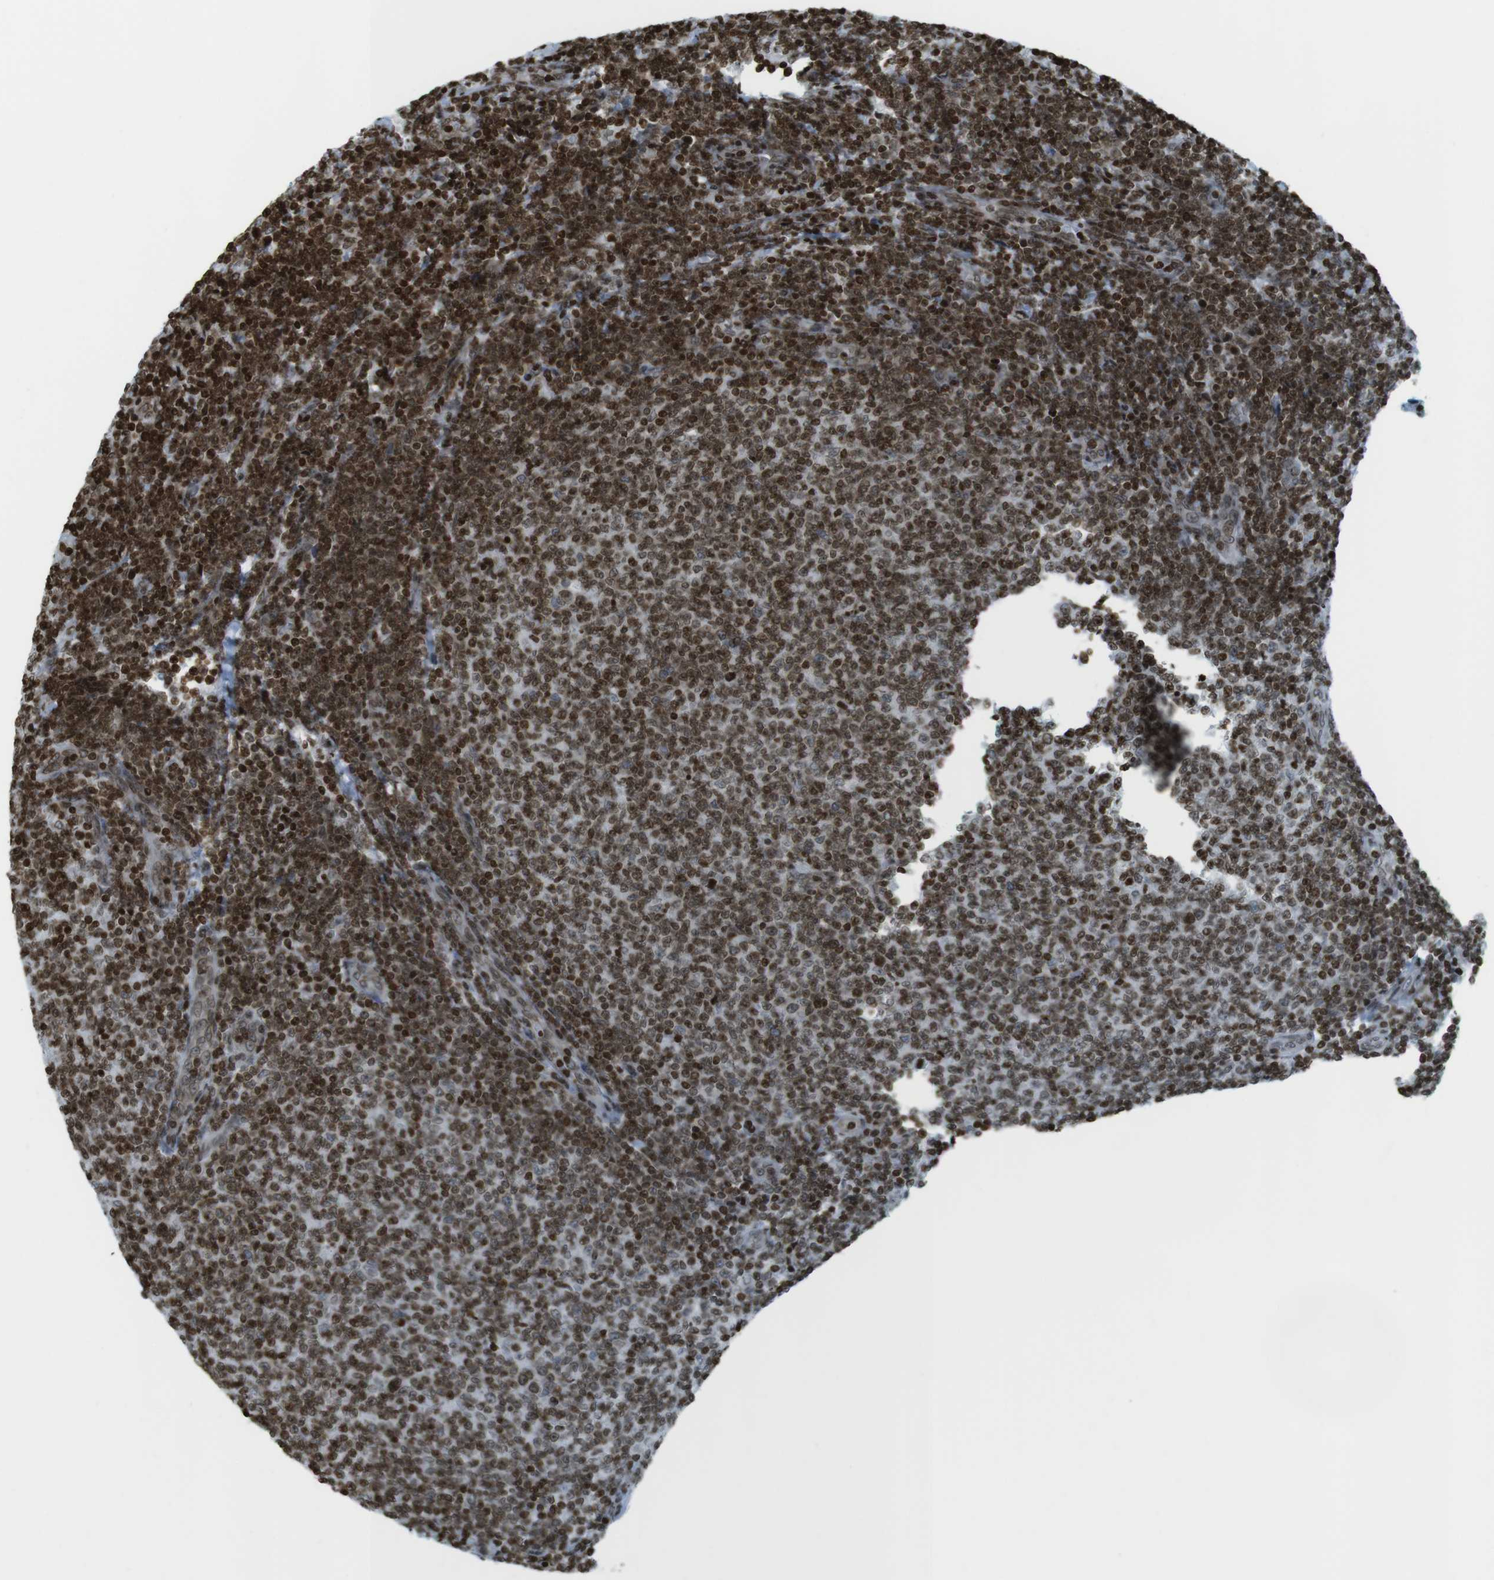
{"staining": {"intensity": "strong", "quantity": ">75%", "location": "nuclear"}, "tissue": "lymphoma", "cell_type": "Tumor cells", "image_type": "cancer", "snomed": [{"axis": "morphology", "description": "Malignant lymphoma, non-Hodgkin's type, Low grade"}, {"axis": "topography", "description": "Lymph node"}], "caption": "Immunohistochemistry (DAB) staining of human malignant lymphoma, non-Hodgkin's type (low-grade) shows strong nuclear protein expression in approximately >75% of tumor cells.", "gene": "H2AC8", "patient": {"sex": "male", "age": 66}}